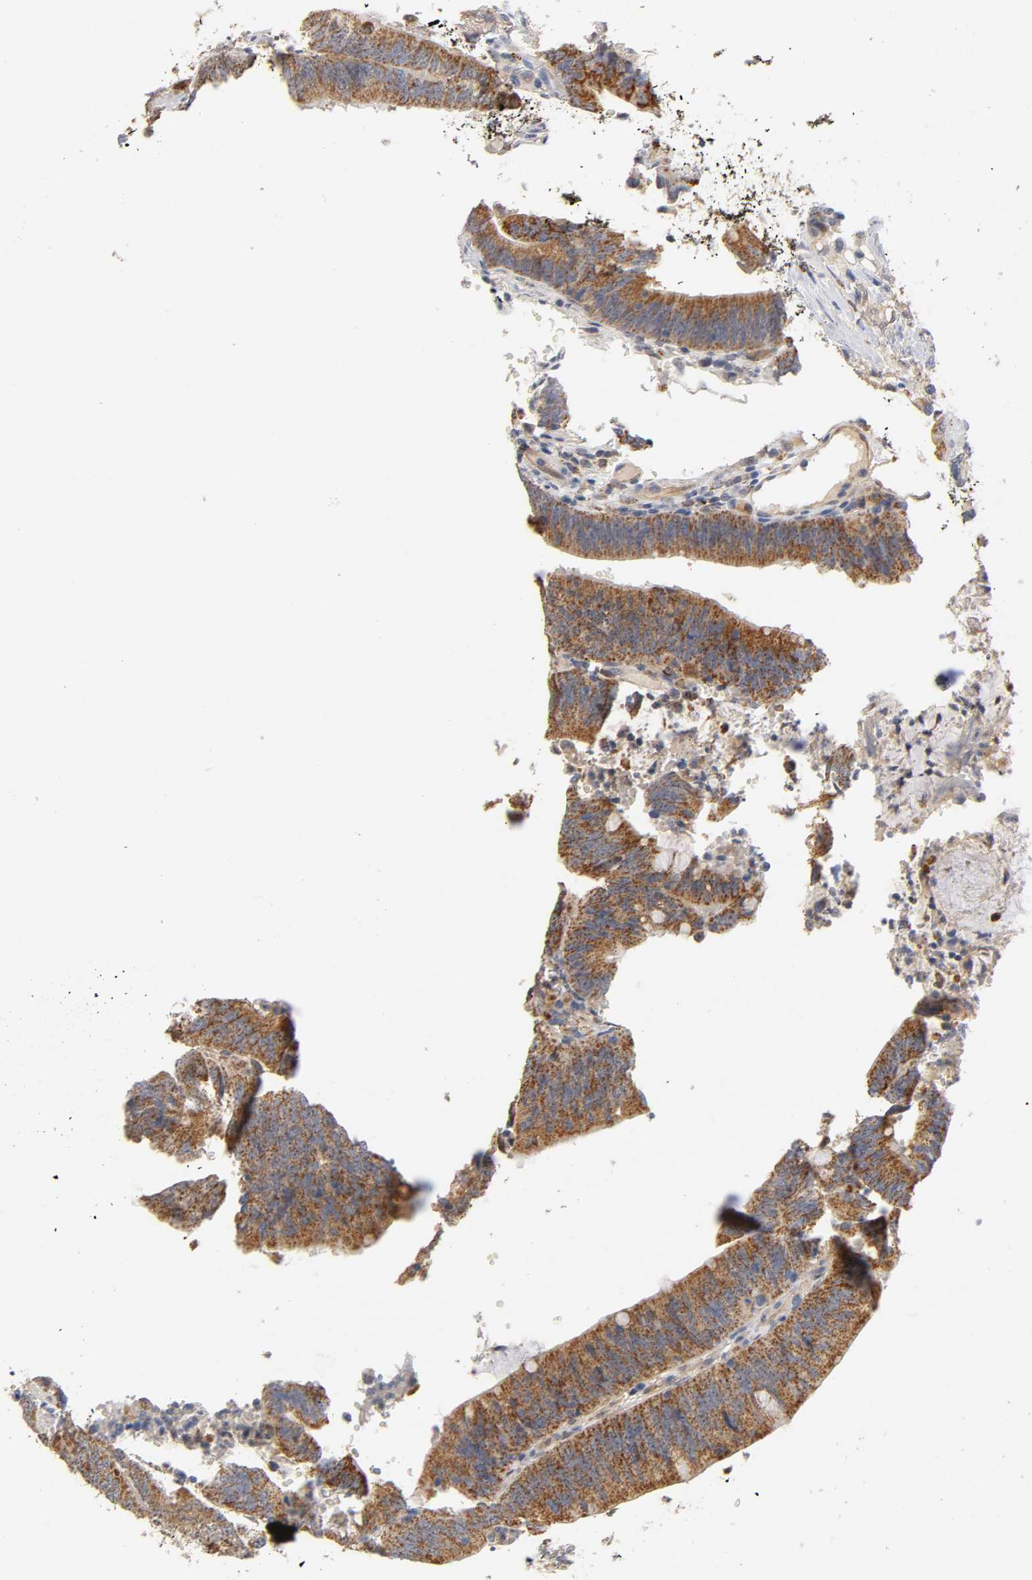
{"staining": {"intensity": "moderate", "quantity": ">75%", "location": "cytoplasmic/membranous"}, "tissue": "colorectal cancer", "cell_type": "Tumor cells", "image_type": "cancer", "snomed": [{"axis": "morphology", "description": "Adenocarcinoma, NOS"}, {"axis": "topography", "description": "Rectum"}], "caption": "The histopathology image exhibits a brown stain indicating the presence of a protein in the cytoplasmic/membranous of tumor cells in colorectal cancer.", "gene": "ISG15", "patient": {"sex": "female", "age": 66}}